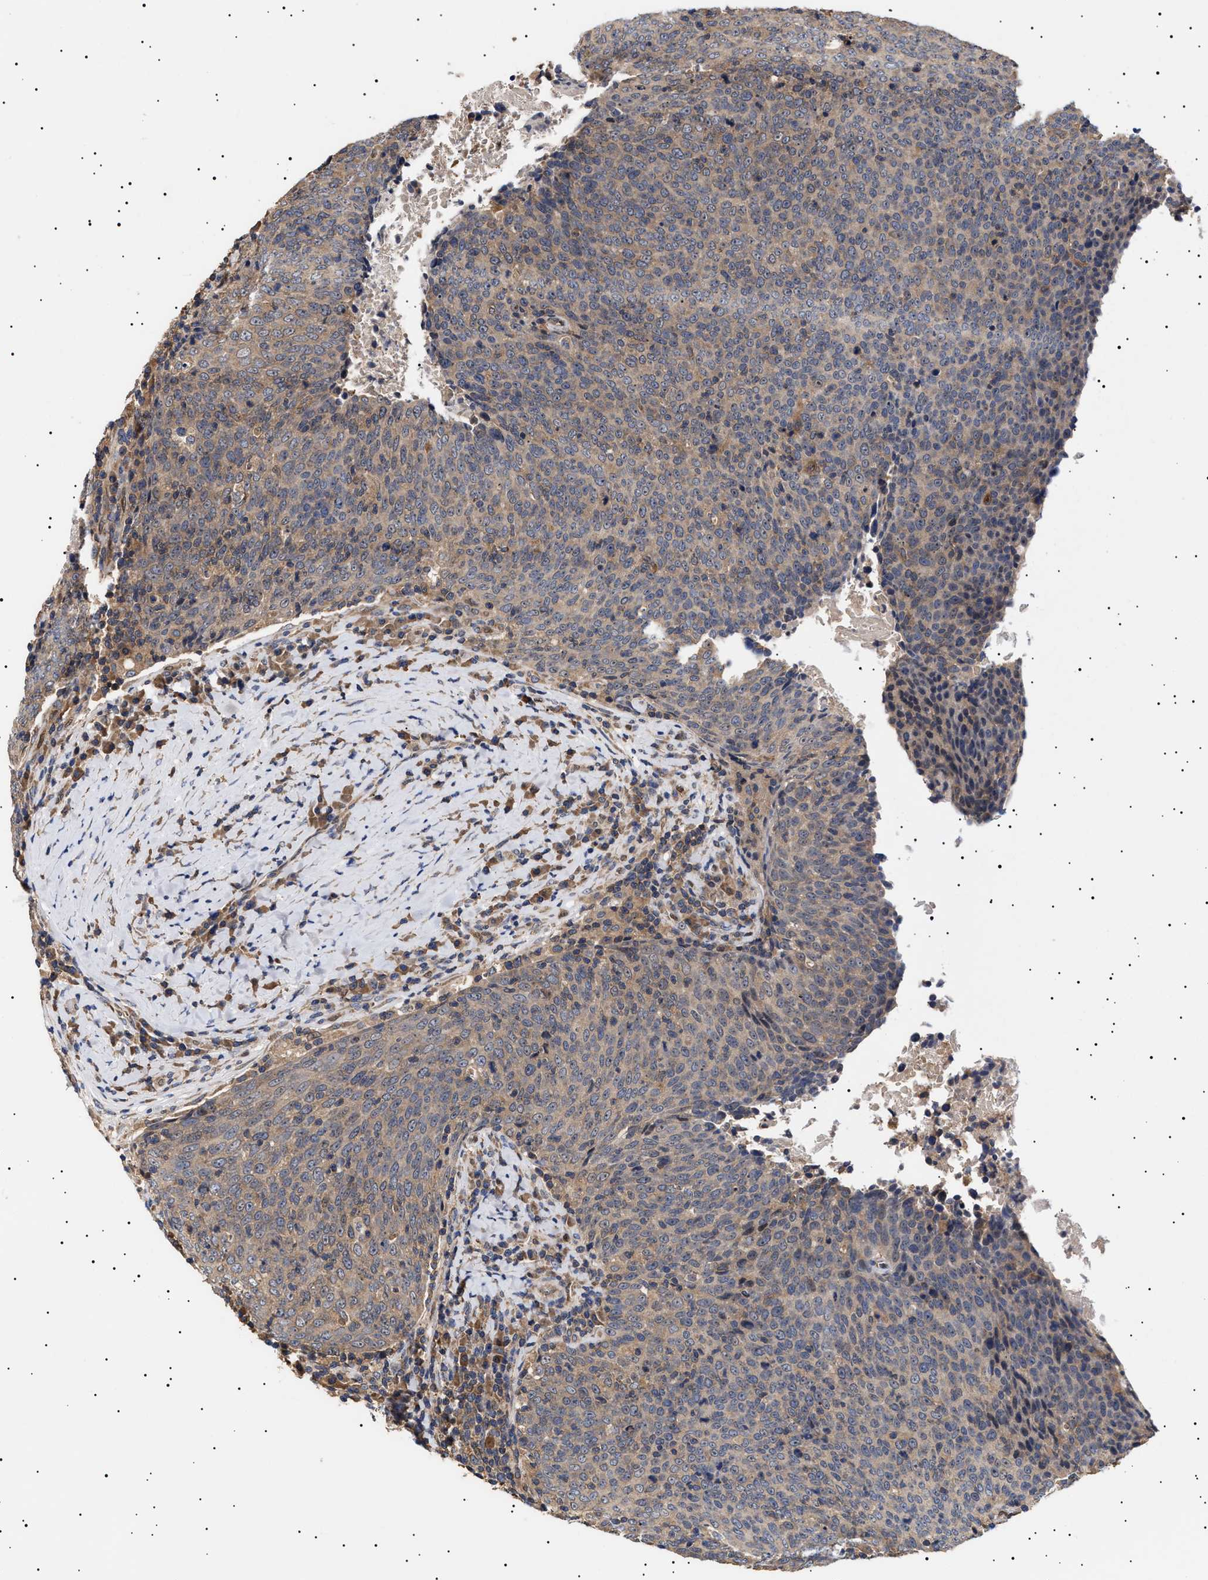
{"staining": {"intensity": "weak", "quantity": ">75%", "location": "cytoplasmic/membranous"}, "tissue": "head and neck cancer", "cell_type": "Tumor cells", "image_type": "cancer", "snomed": [{"axis": "morphology", "description": "Squamous cell carcinoma, NOS"}, {"axis": "morphology", "description": "Squamous cell carcinoma, metastatic, NOS"}, {"axis": "topography", "description": "Lymph node"}, {"axis": "topography", "description": "Head-Neck"}], "caption": "This micrograph exhibits immunohistochemistry (IHC) staining of human head and neck cancer, with low weak cytoplasmic/membranous expression in about >75% of tumor cells.", "gene": "KRBA1", "patient": {"sex": "male", "age": 62}}